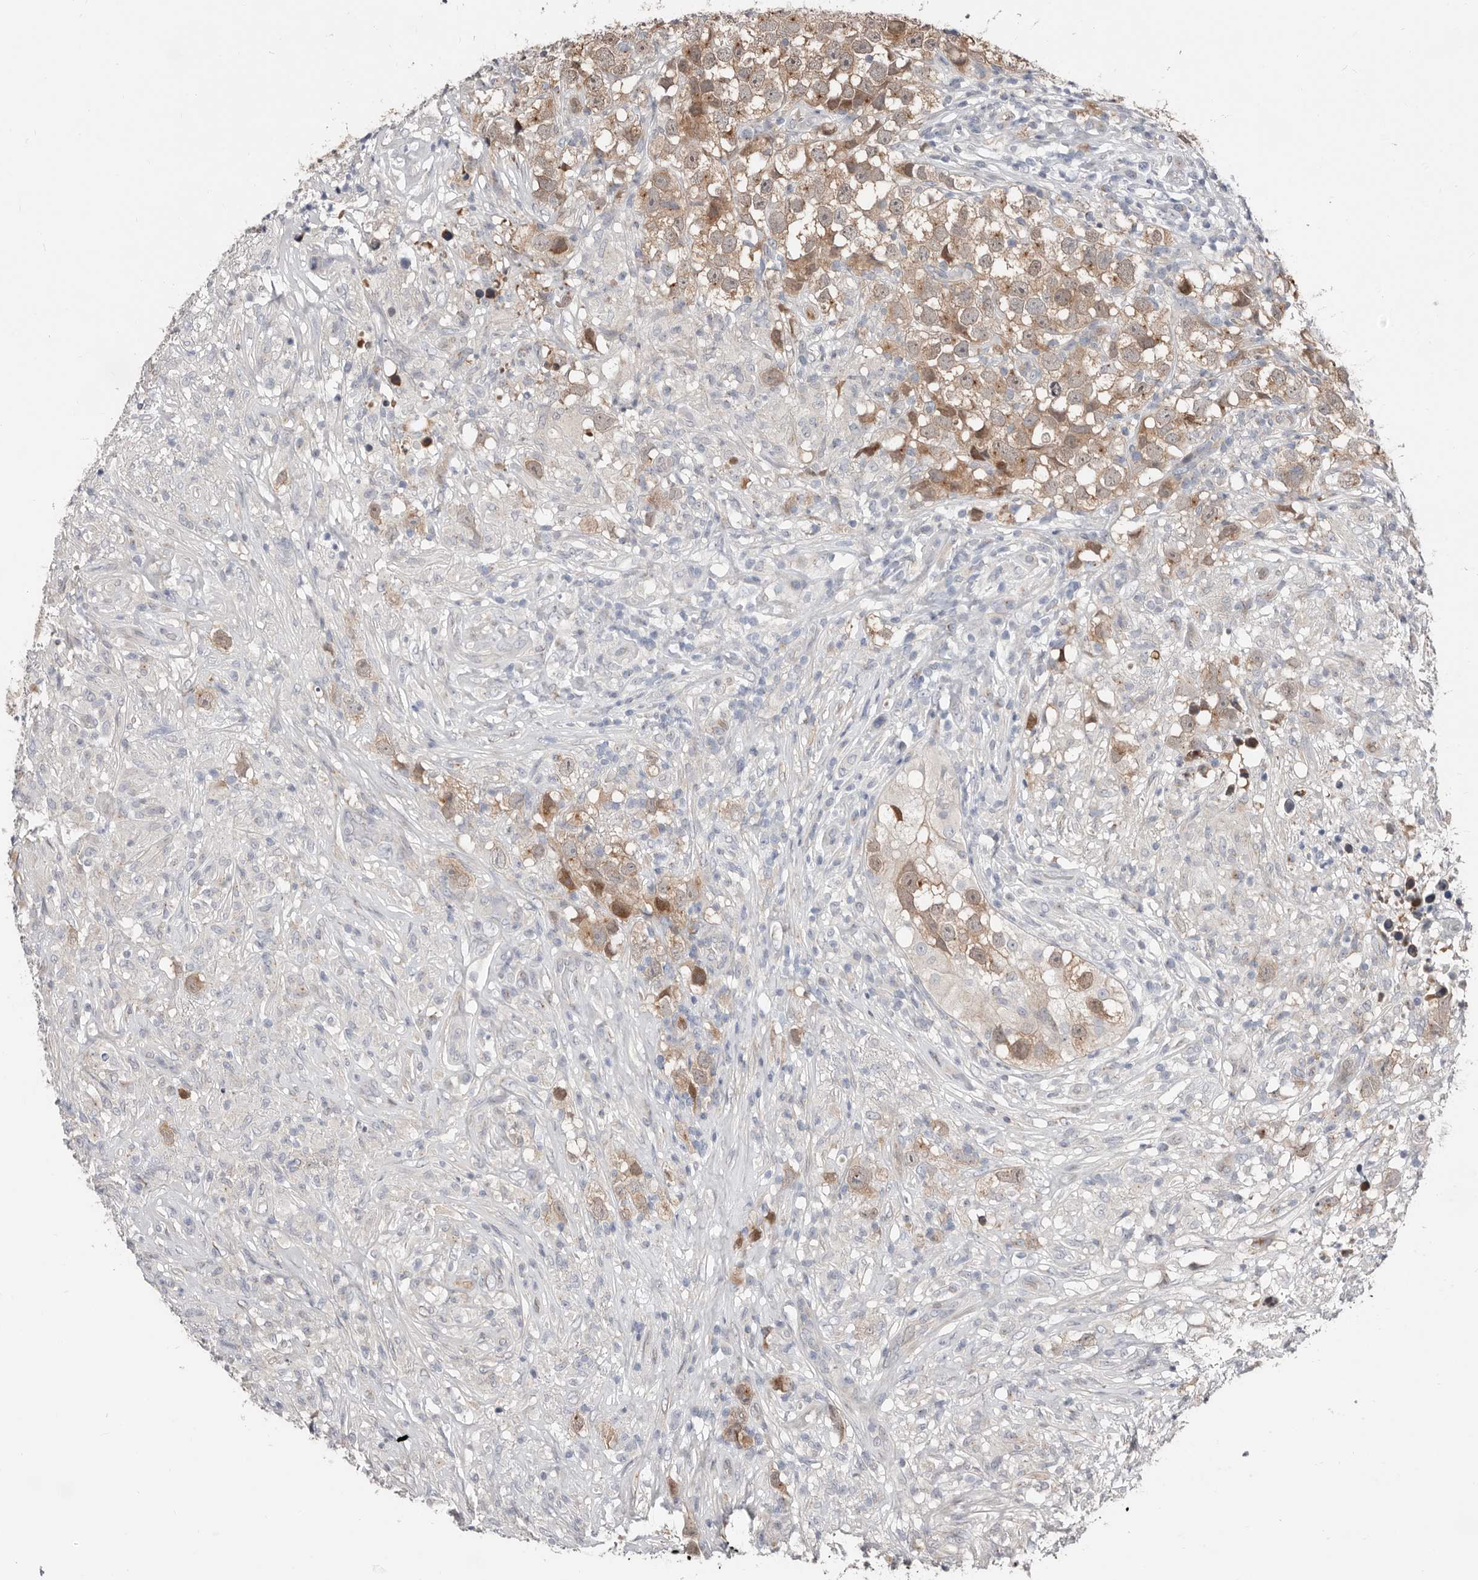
{"staining": {"intensity": "moderate", "quantity": ">75%", "location": "cytoplasmic/membranous"}, "tissue": "testis cancer", "cell_type": "Tumor cells", "image_type": "cancer", "snomed": [{"axis": "morphology", "description": "Seminoma, NOS"}, {"axis": "topography", "description": "Testis"}], "caption": "DAB immunohistochemical staining of human testis cancer (seminoma) reveals moderate cytoplasmic/membranous protein positivity in about >75% of tumor cells. The protein is shown in brown color, while the nuclei are stained blue.", "gene": "ASRGL1", "patient": {"sex": "male", "age": 49}}